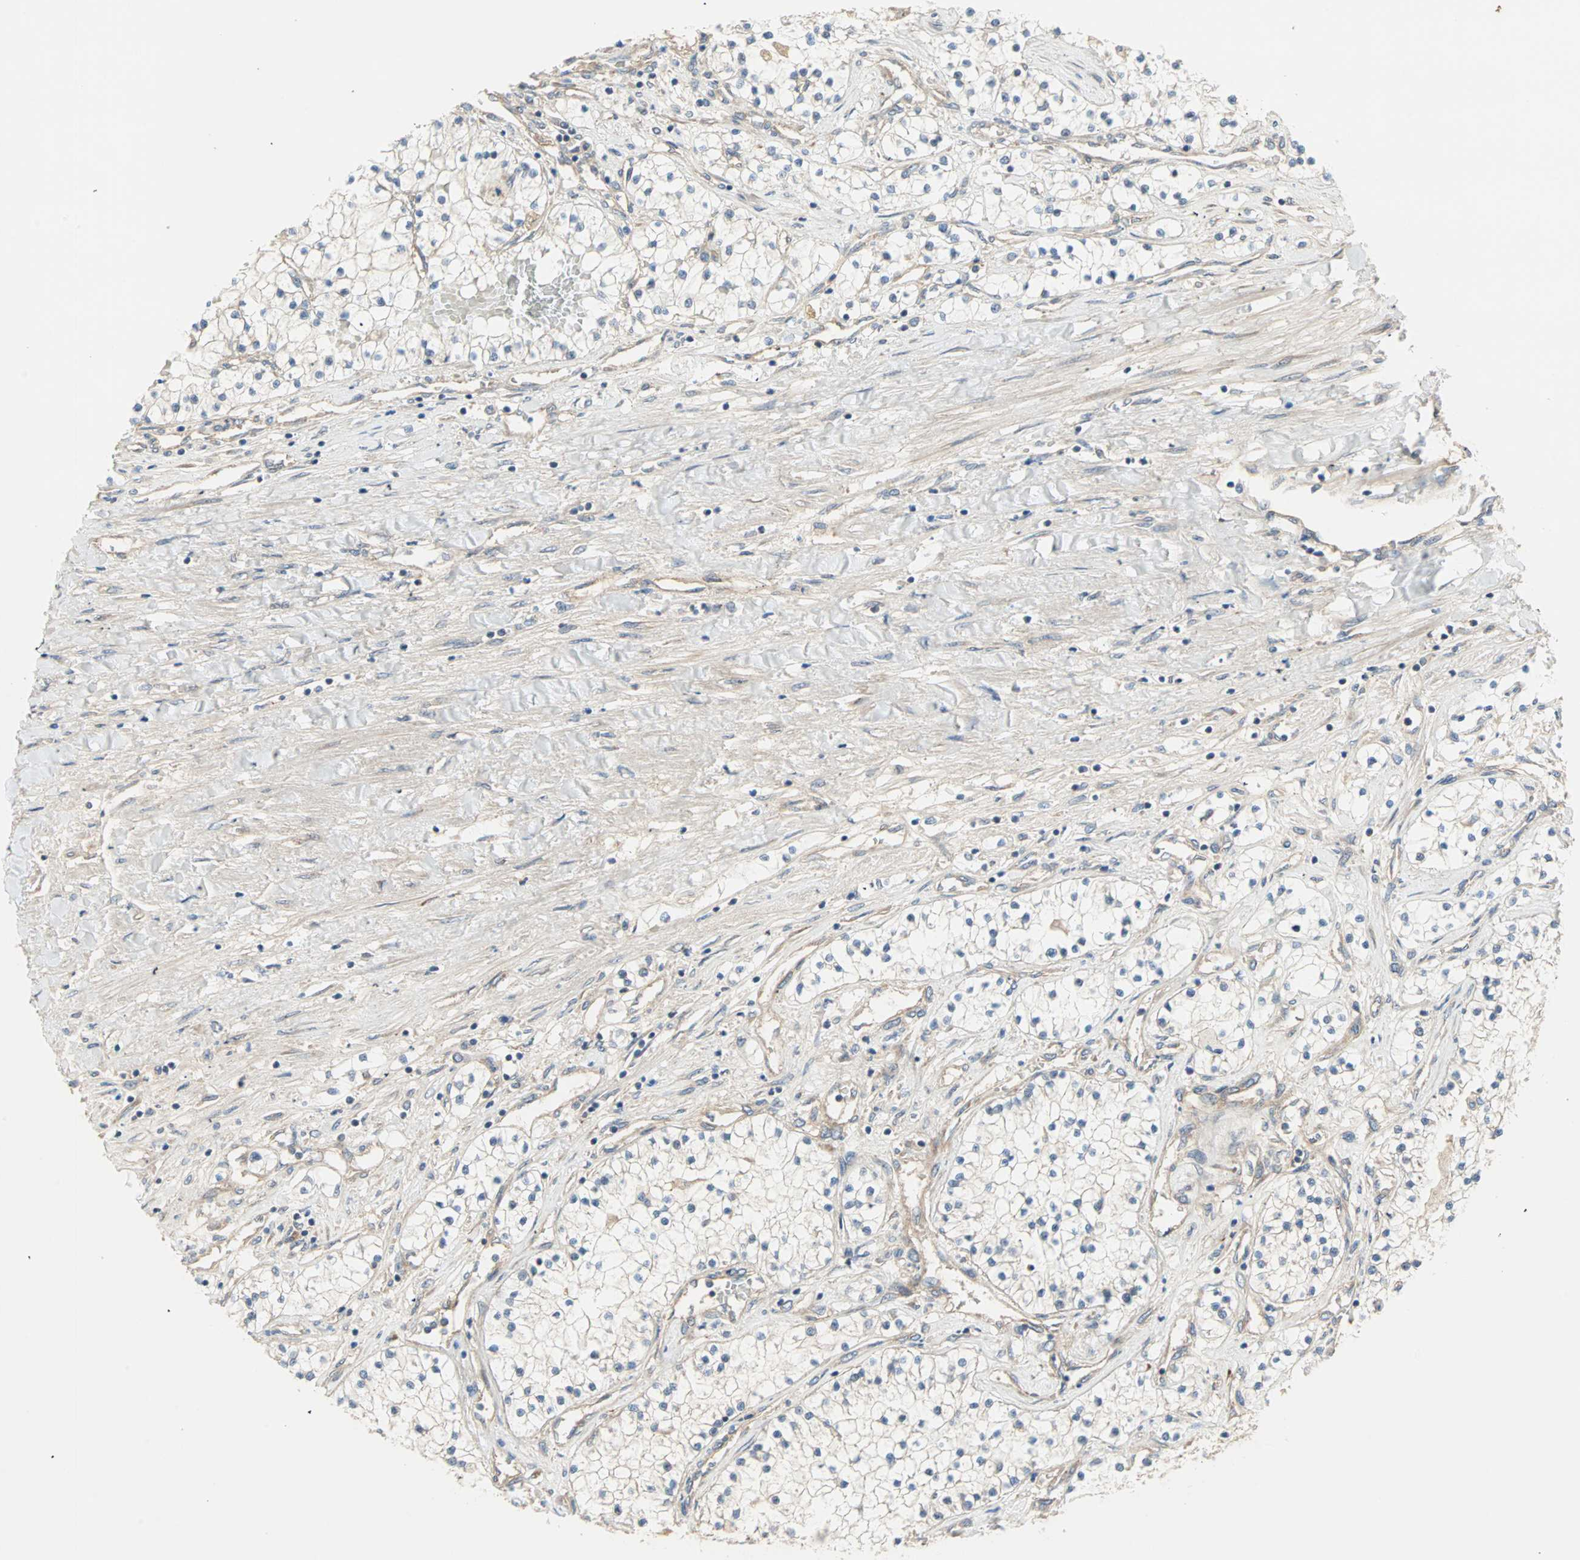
{"staining": {"intensity": "weak", "quantity": "<25%", "location": "cytoplasmic/membranous"}, "tissue": "renal cancer", "cell_type": "Tumor cells", "image_type": "cancer", "snomed": [{"axis": "morphology", "description": "Adenocarcinoma, NOS"}, {"axis": "topography", "description": "Kidney"}], "caption": "High power microscopy micrograph of an immunohistochemistry (IHC) histopathology image of adenocarcinoma (renal), revealing no significant staining in tumor cells.", "gene": "PDE8A", "patient": {"sex": "male", "age": 68}}